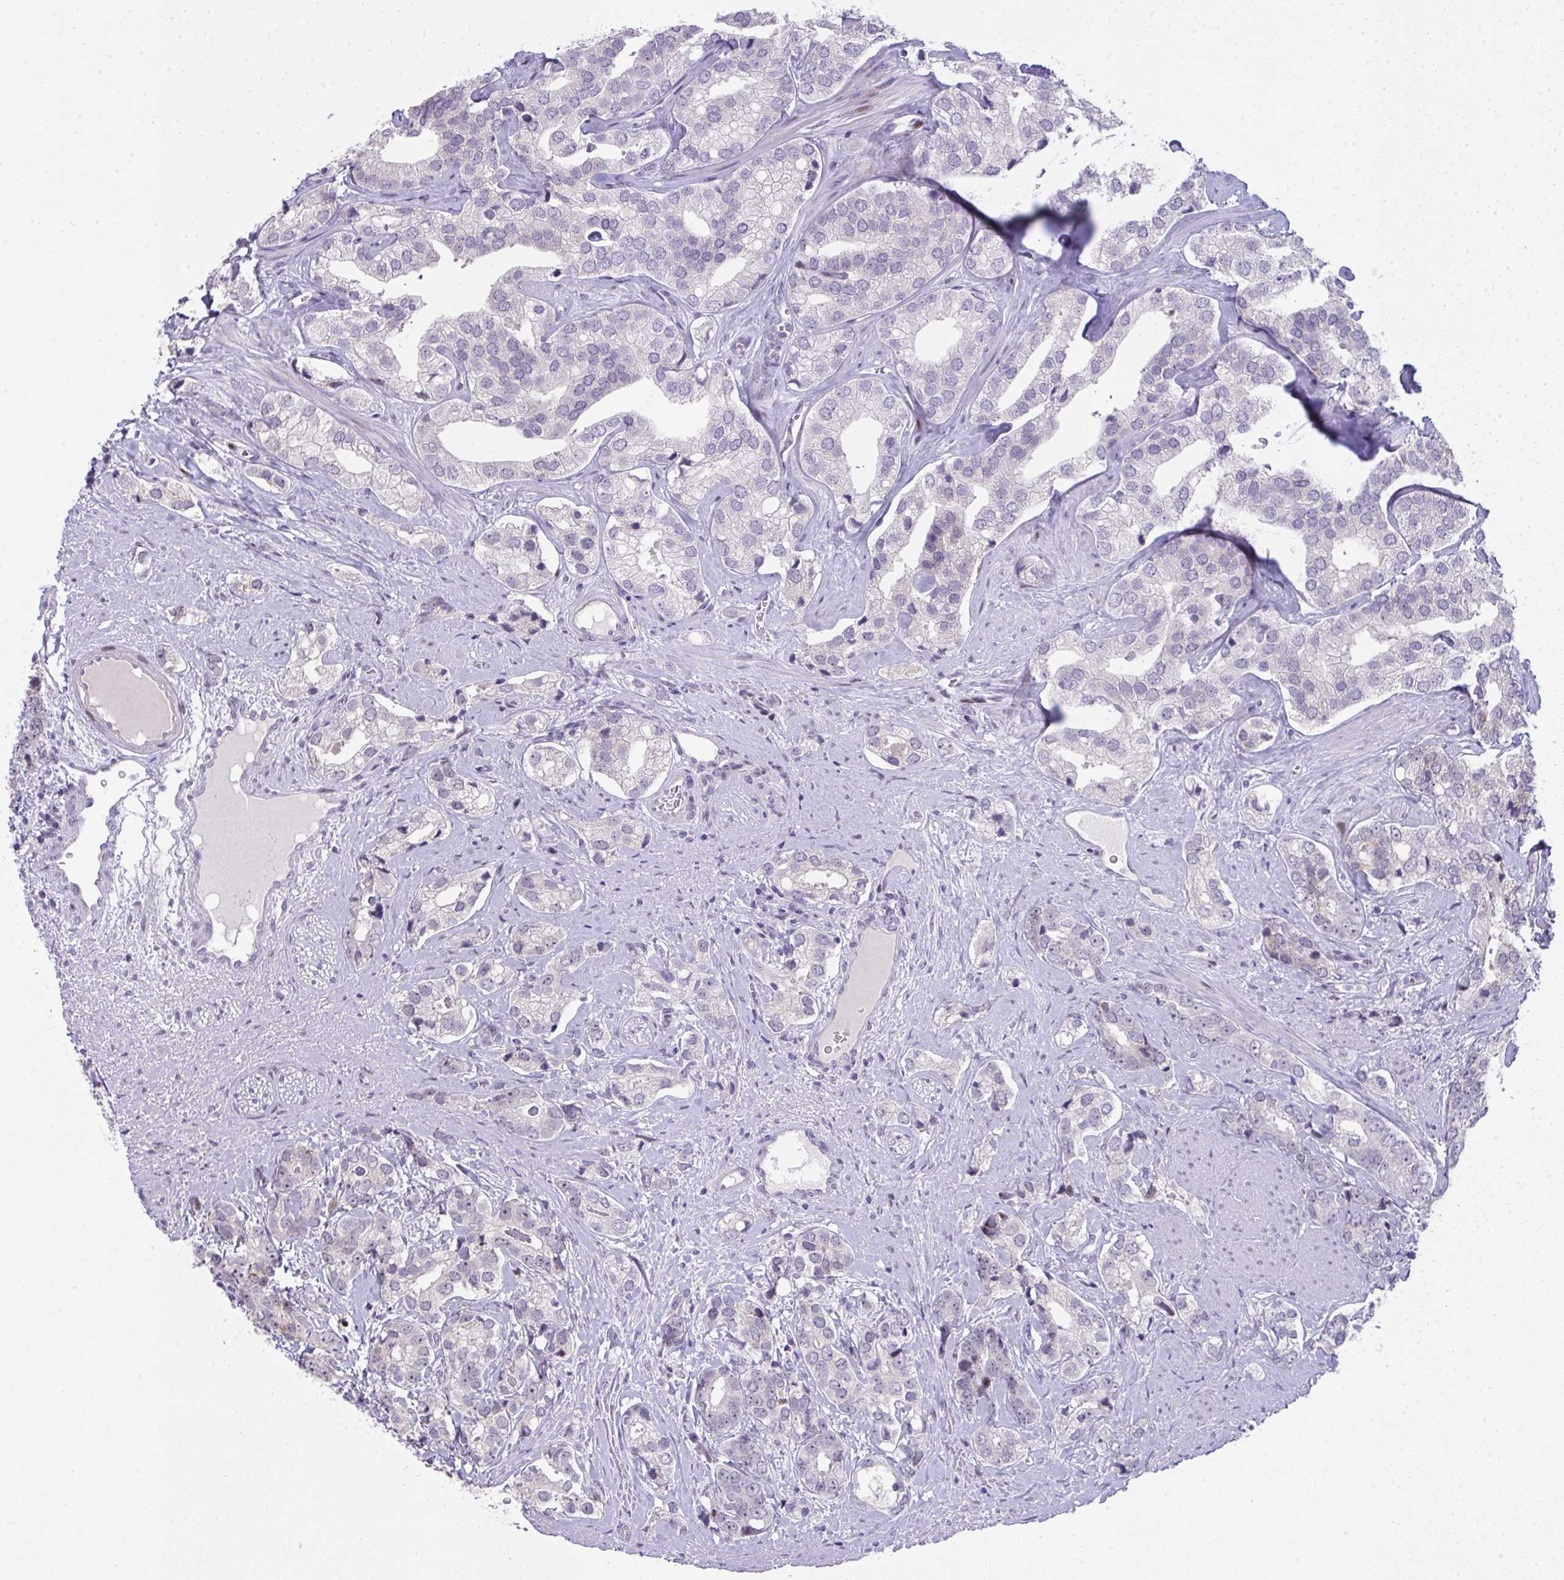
{"staining": {"intensity": "negative", "quantity": "none", "location": "none"}, "tissue": "prostate cancer", "cell_type": "Tumor cells", "image_type": "cancer", "snomed": [{"axis": "morphology", "description": "Adenocarcinoma, High grade"}, {"axis": "topography", "description": "Prostate"}], "caption": "Prostate cancer (high-grade adenocarcinoma) stained for a protein using immunohistochemistry exhibits no staining tumor cells.", "gene": "GALNT16", "patient": {"sex": "male", "age": 58}}